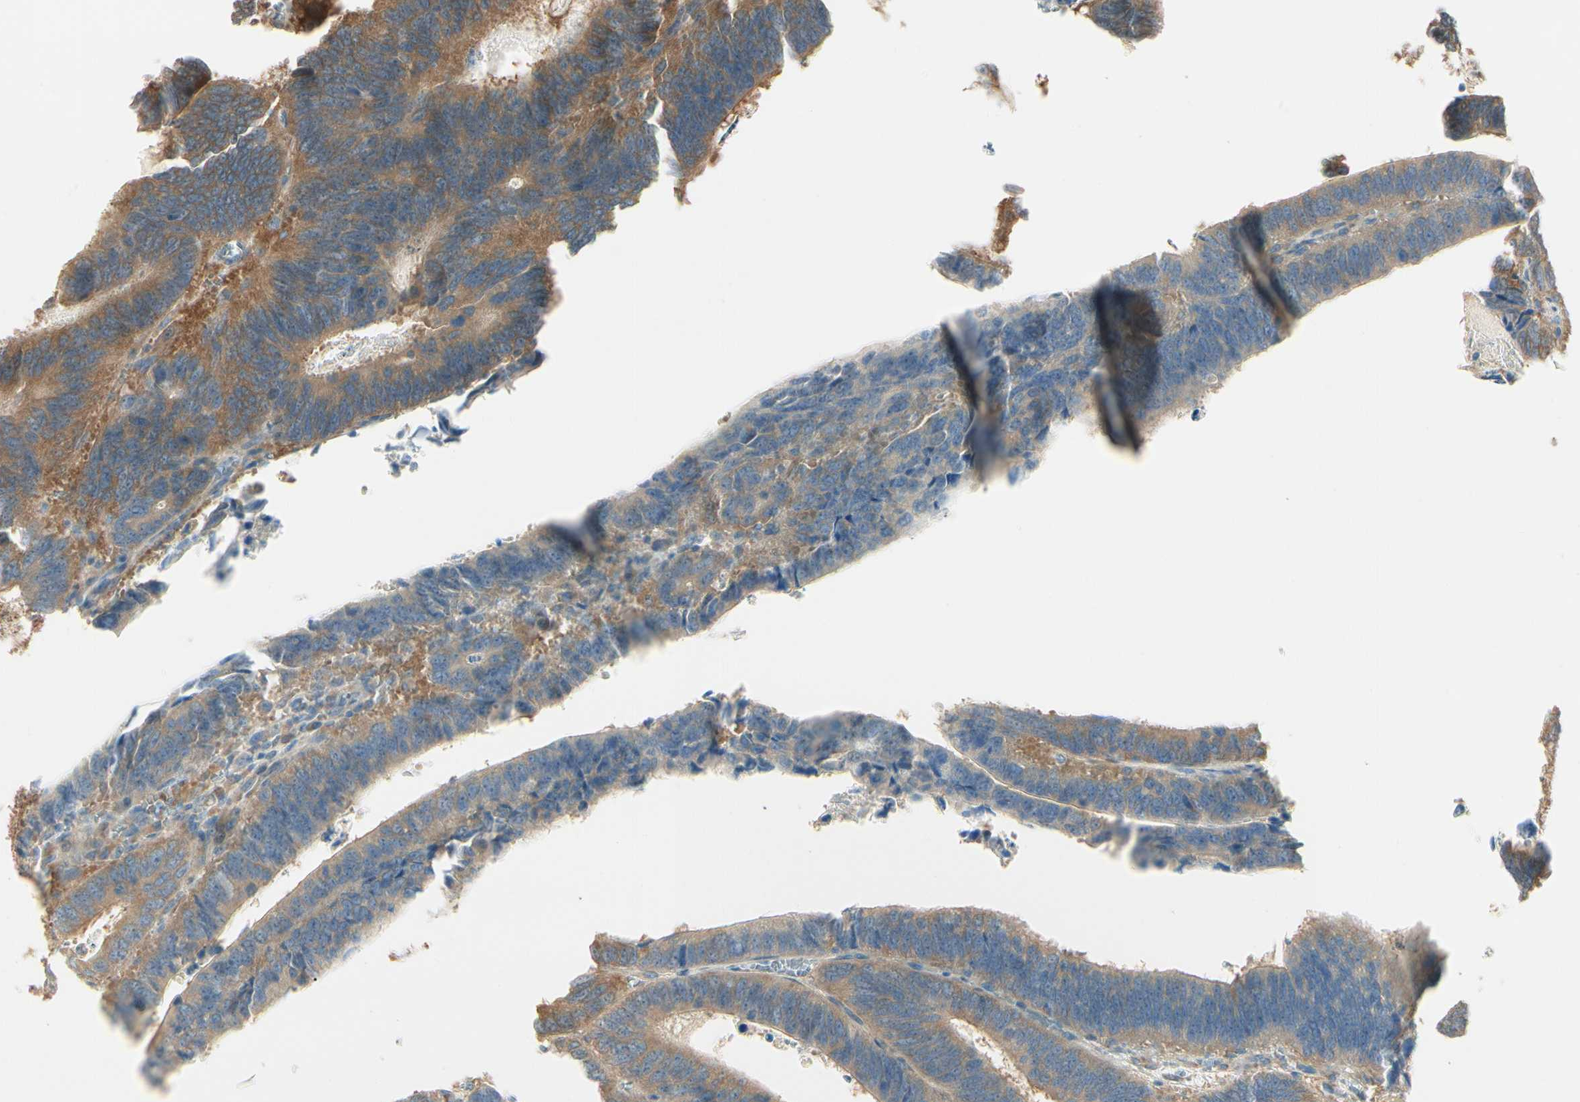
{"staining": {"intensity": "moderate", "quantity": ">75%", "location": "cytoplasmic/membranous"}, "tissue": "colorectal cancer", "cell_type": "Tumor cells", "image_type": "cancer", "snomed": [{"axis": "morphology", "description": "Adenocarcinoma, NOS"}, {"axis": "topography", "description": "Colon"}], "caption": "Tumor cells demonstrate medium levels of moderate cytoplasmic/membranous staining in approximately >75% of cells in colorectal cancer. (DAB (3,3'-diaminobenzidine) = brown stain, brightfield microscopy at high magnification).", "gene": "IRAG1", "patient": {"sex": "male", "age": 72}}